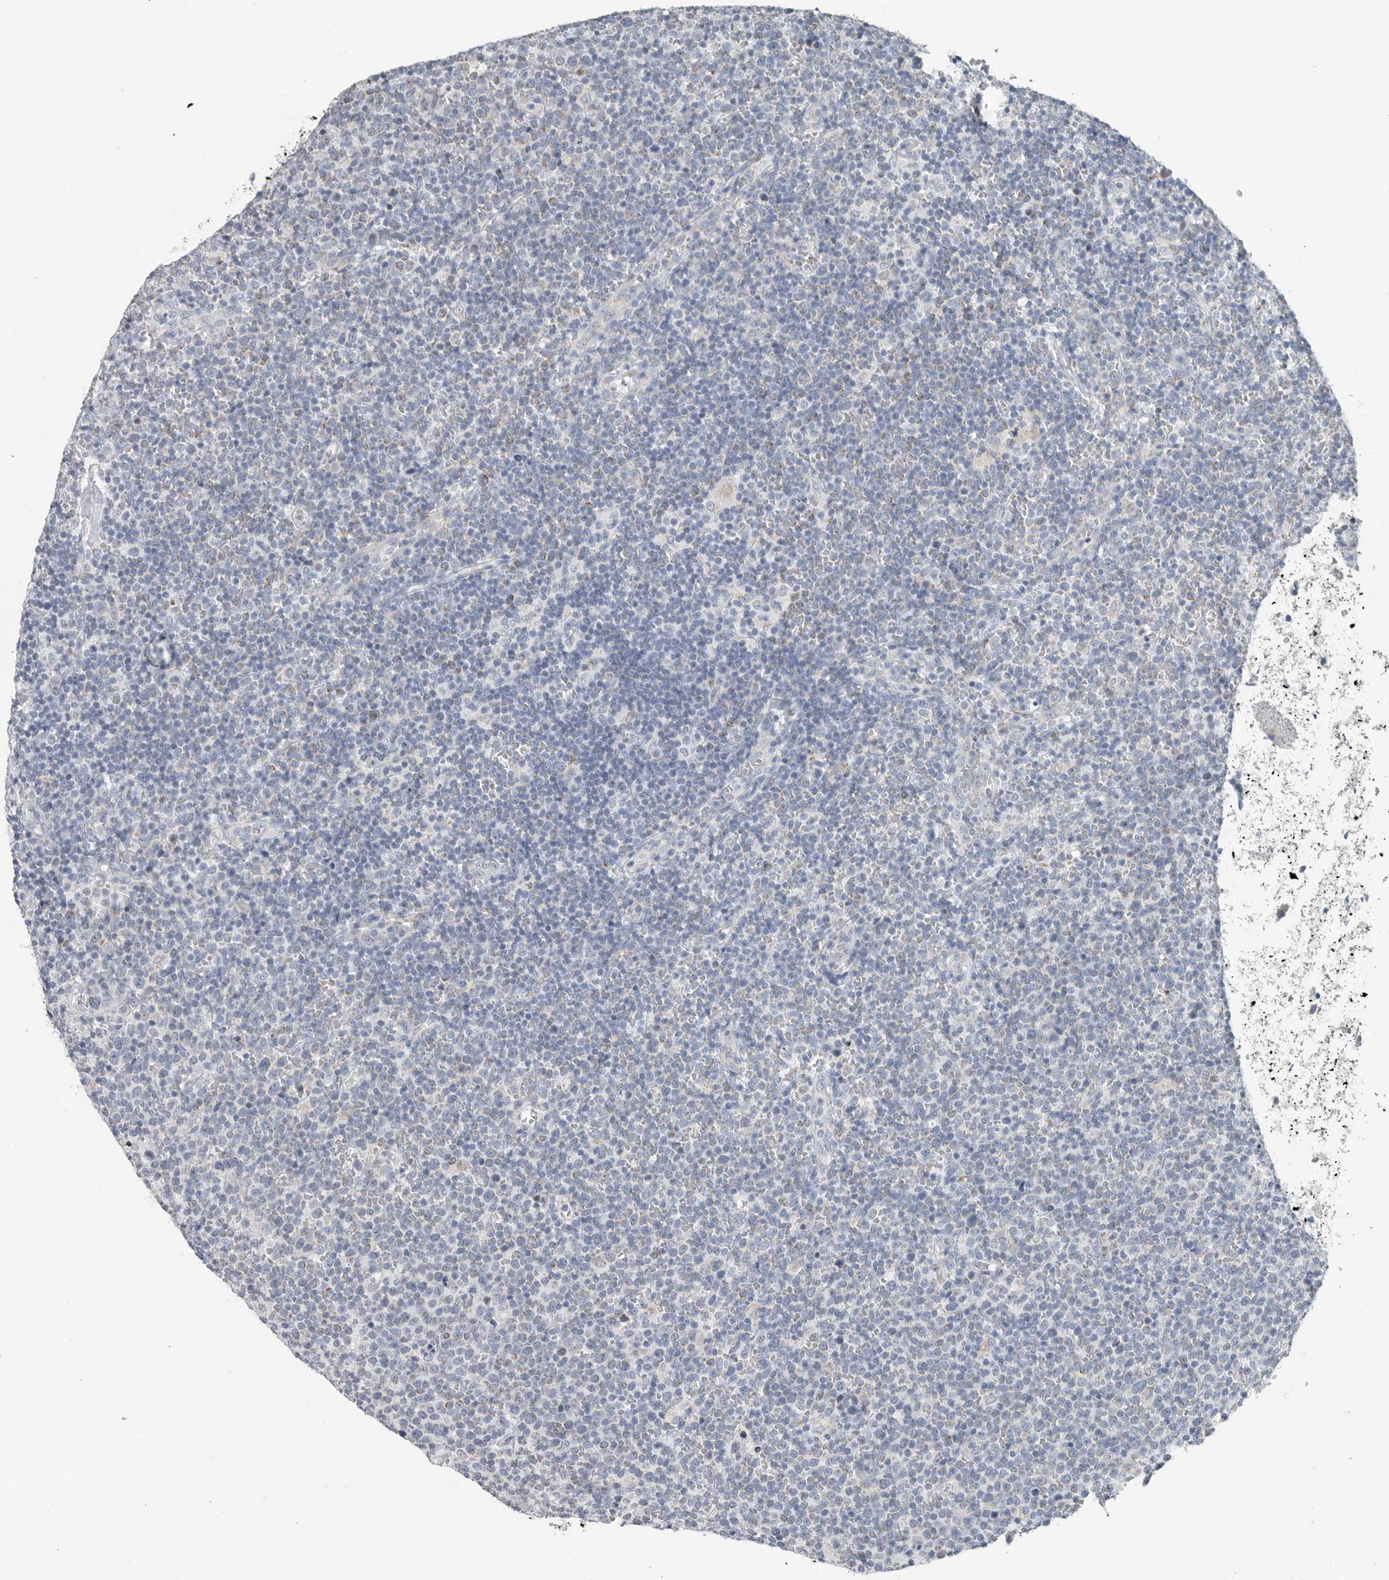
{"staining": {"intensity": "negative", "quantity": "none", "location": "none"}, "tissue": "lymphoma", "cell_type": "Tumor cells", "image_type": "cancer", "snomed": [{"axis": "morphology", "description": "Malignant lymphoma, non-Hodgkin's type, High grade"}, {"axis": "topography", "description": "Lymph node"}], "caption": "Tumor cells are negative for protein expression in human high-grade malignant lymphoma, non-Hodgkin's type.", "gene": "PLN", "patient": {"sex": "male", "age": 61}}